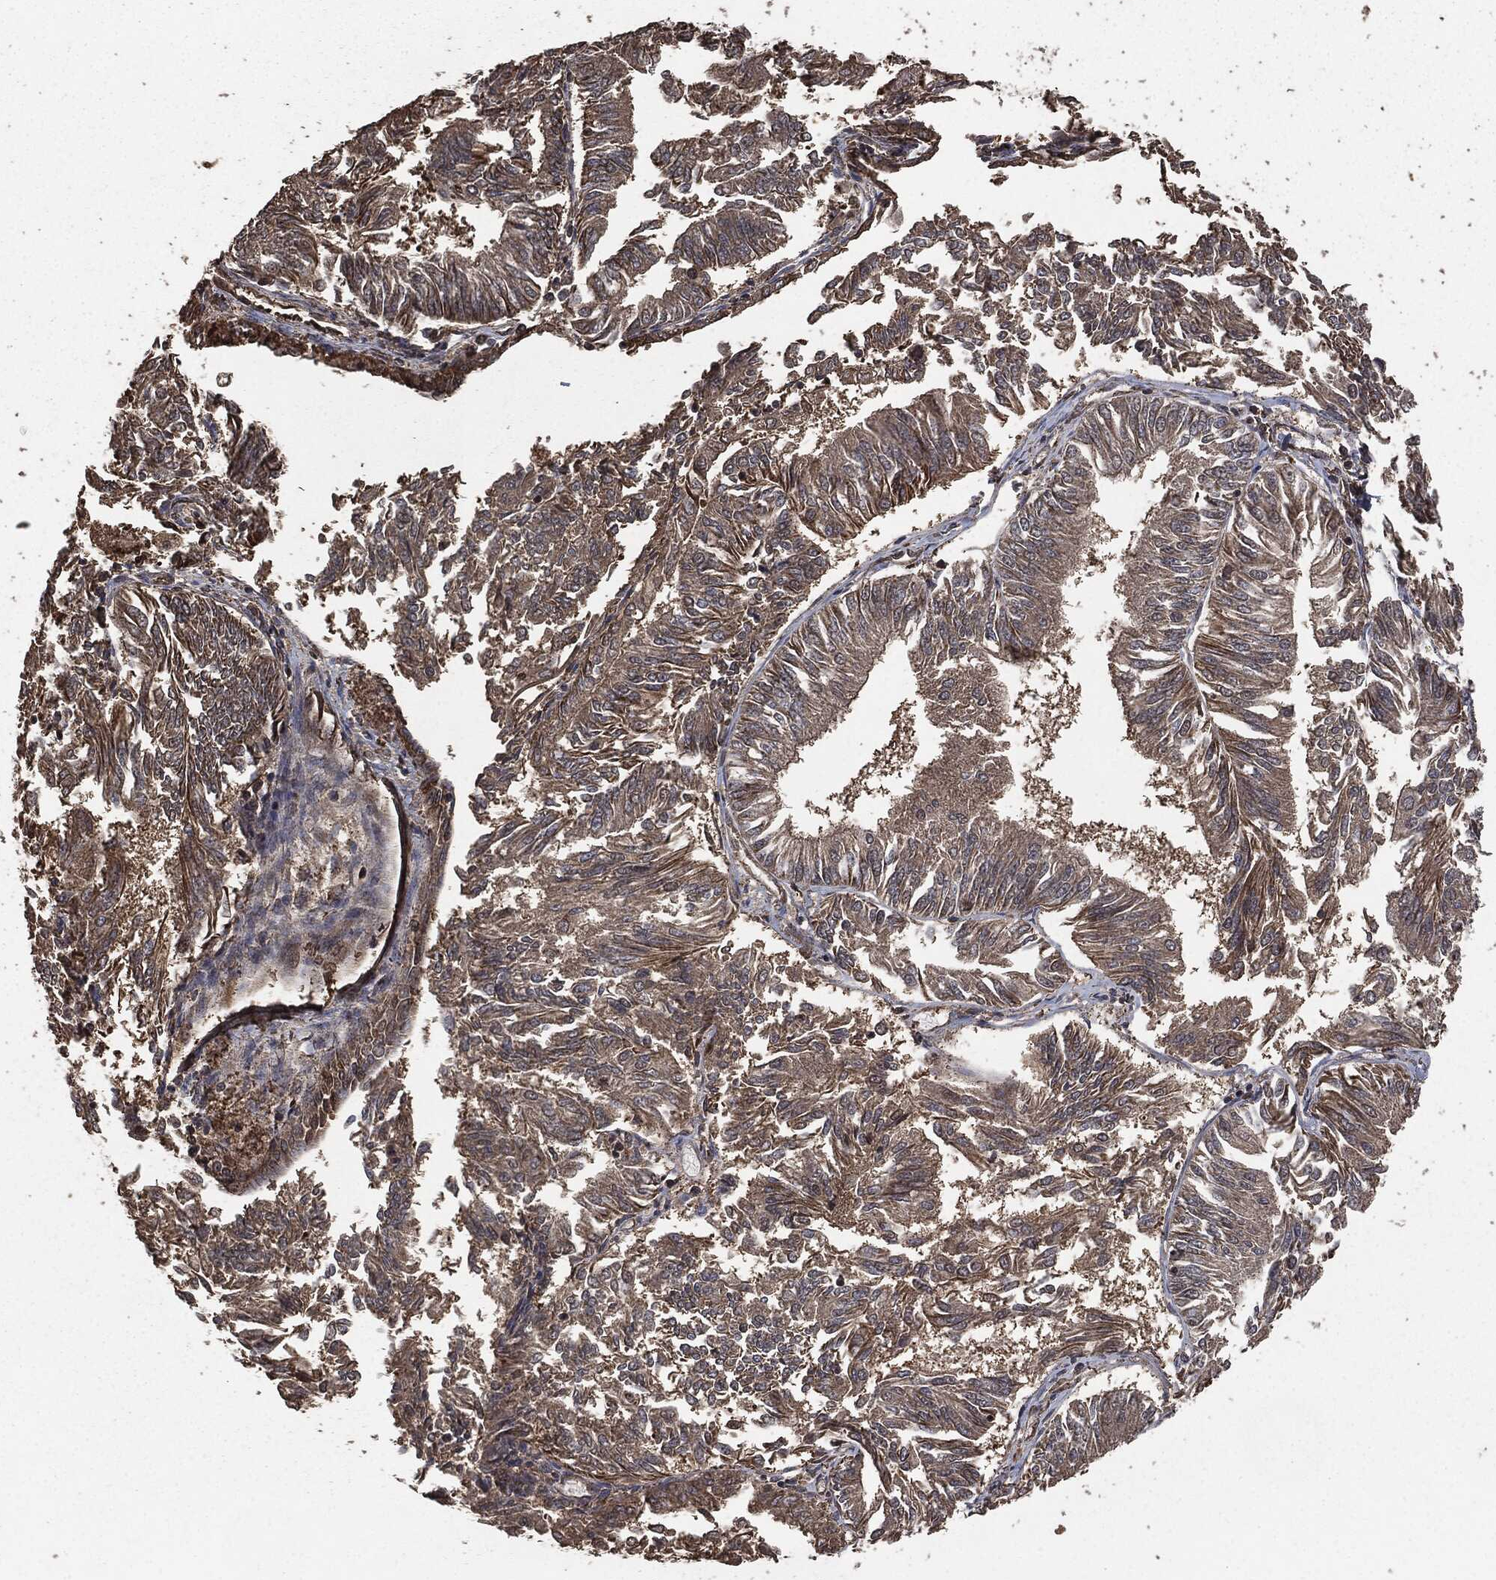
{"staining": {"intensity": "moderate", "quantity": "25%-75%", "location": "cytoplasmic/membranous"}, "tissue": "endometrial cancer", "cell_type": "Tumor cells", "image_type": "cancer", "snomed": [{"axis": "morphology", "description": "Adenocarcinoma, NOS"}, {"axis": "topography", "description": "Endometrium"}], "caption": "Immunohistochemical staining of endometrial cancer reveals moderate cytoplasmic/membranous protein expression in approximately 25%-75% of tumor cells. The staining is performed using DAB (3,3'-diaminobenzidine) brown chromogen to label protein expression. The nuclei are counter-stained blue using hematoxylin.", "gene": "EGFR", "patient": {"sex": "female", "age": 58}}